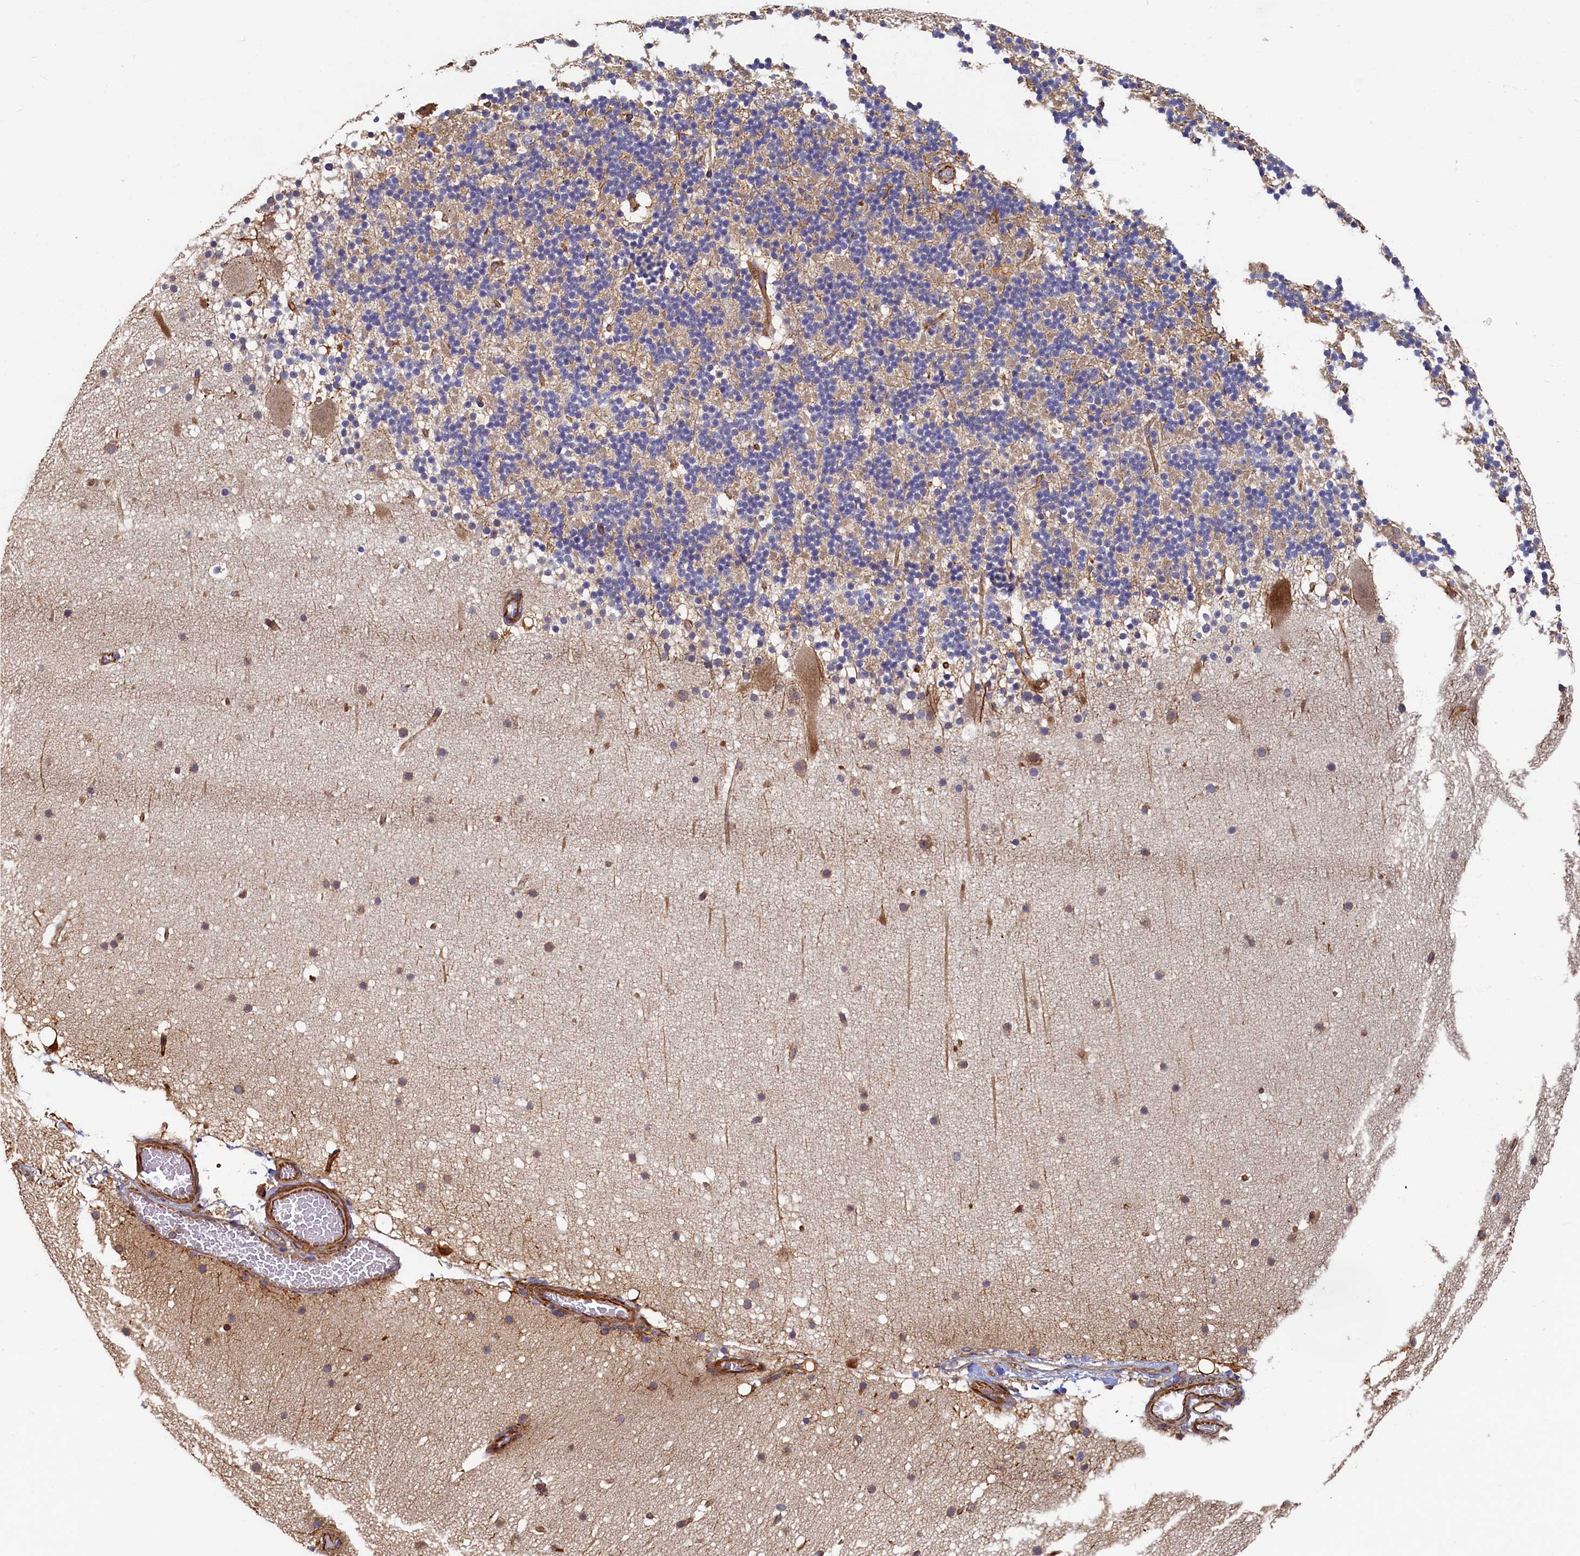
{"staining": {"intensity": "weak", "quantity": "<25%", "location": "cytoplasmic/membranous"}, "tissue": "cerebellum", "cell_type": "Cells in granular layer", "image_type": "normal", "snomed": [{"axis": "morphology", "description": "Normal tissue, NOS"}, {"axis": "topography", "description": "Cerebellum"}], "caption": "This is an immunohistochemistry photomicrograph of normal human cerebellum. There is no positivity in cells in granular layer.", "gene": "LRRC57", "patient": {"sex": "male", "age": 57}}